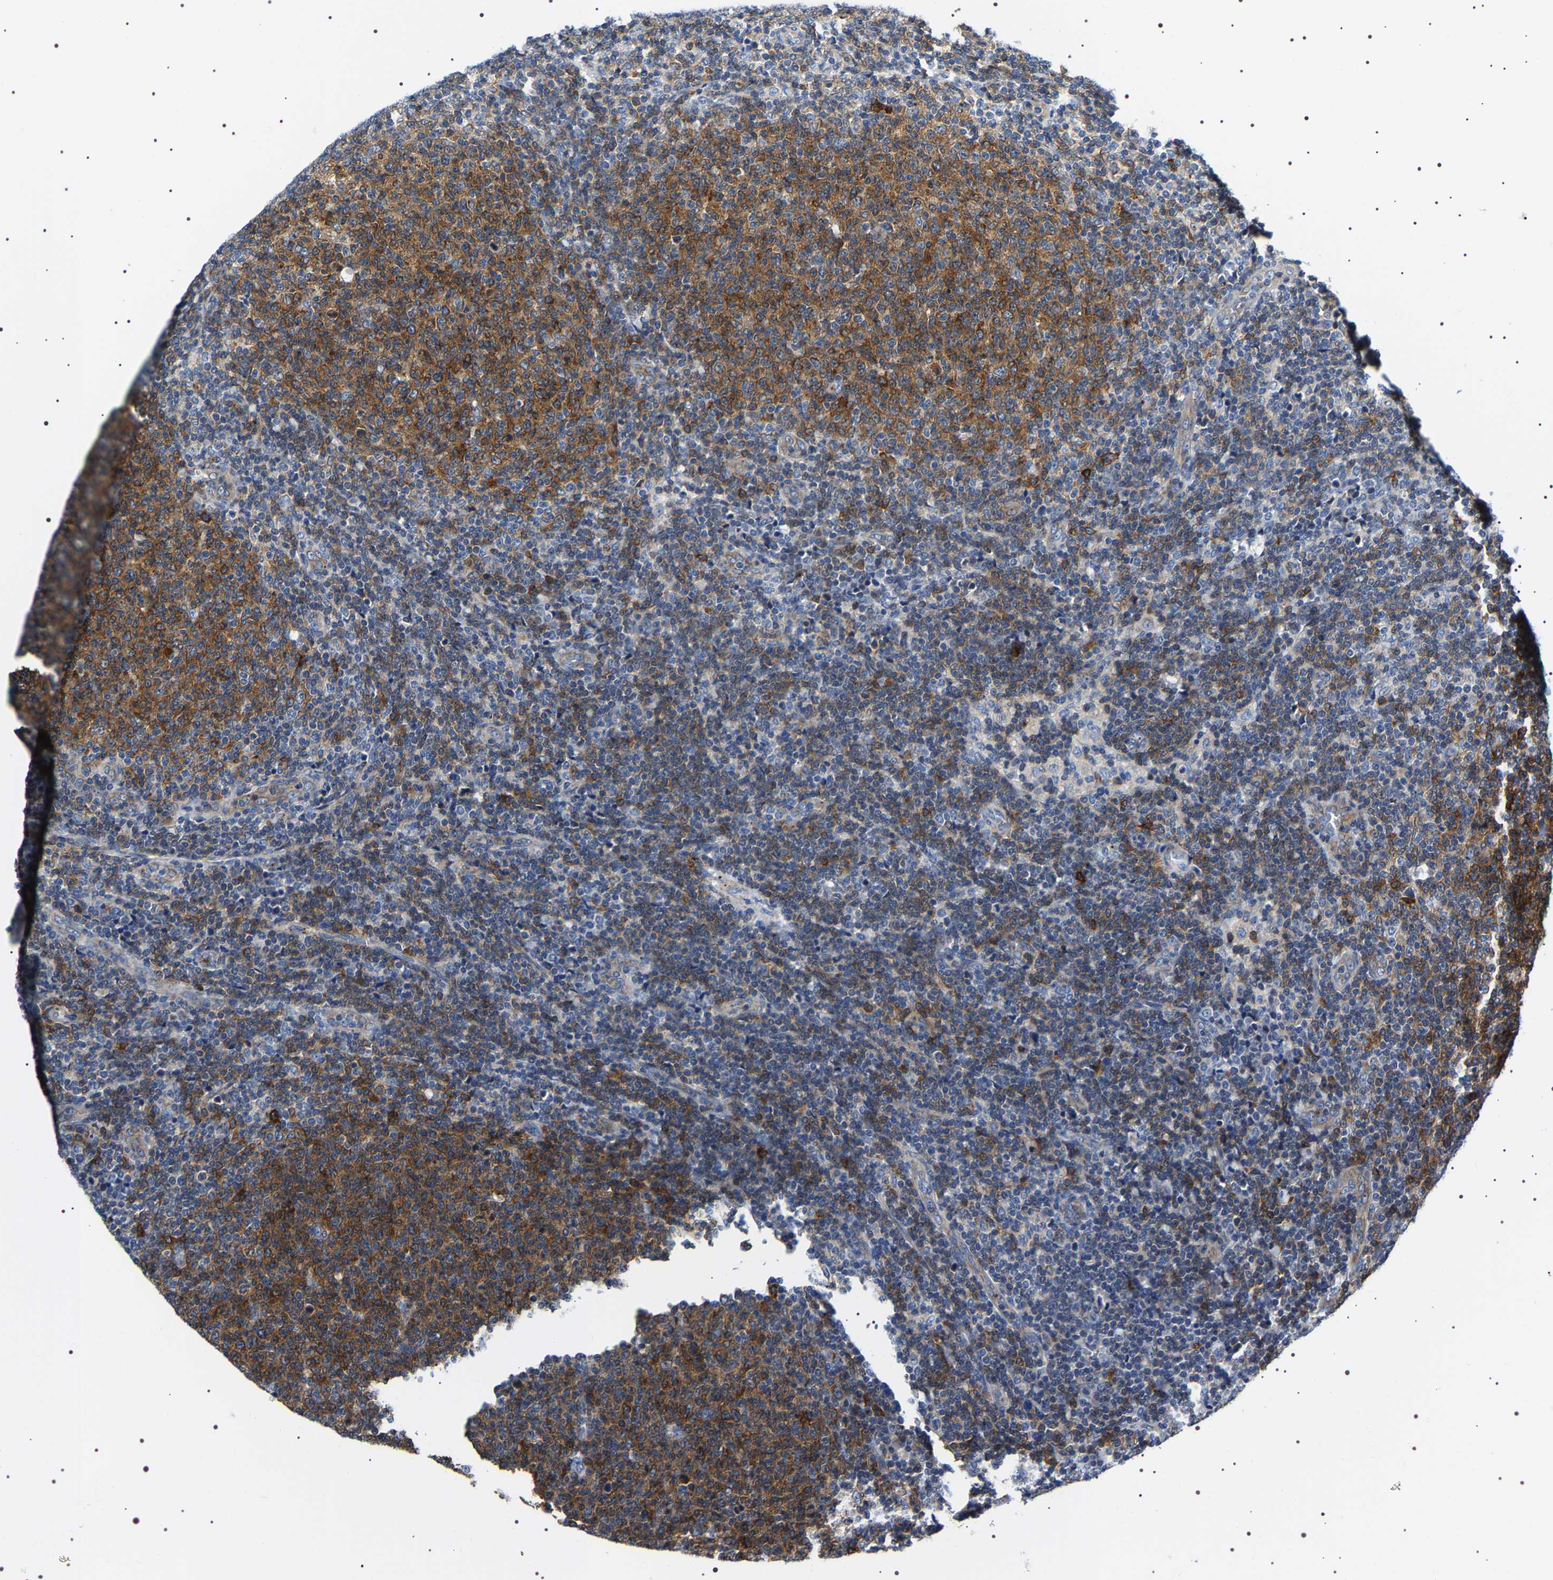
{"staining": {"intensity": "moderate", "quantity": ">75%", "location": "cytoplasmic/membranous"}, "tissue": "lymphoma", "cell_type": "Tumor cells", "image_type": "cancer", "snomed": [{"axis": "morphology", "description": "Malignant lymphoma, non-Hodgkin's type, Low grade"}, {"axis": "topography", "description": "Lymph node"}], "caption": "Lymphoma tissue displays moderate cytoplasmic/membranous staining in approximately >75% of tumor cells, visualized by immunohistochemistry.", "gene": "SQLE", "patient": {"sex": "male", "age": 66}}